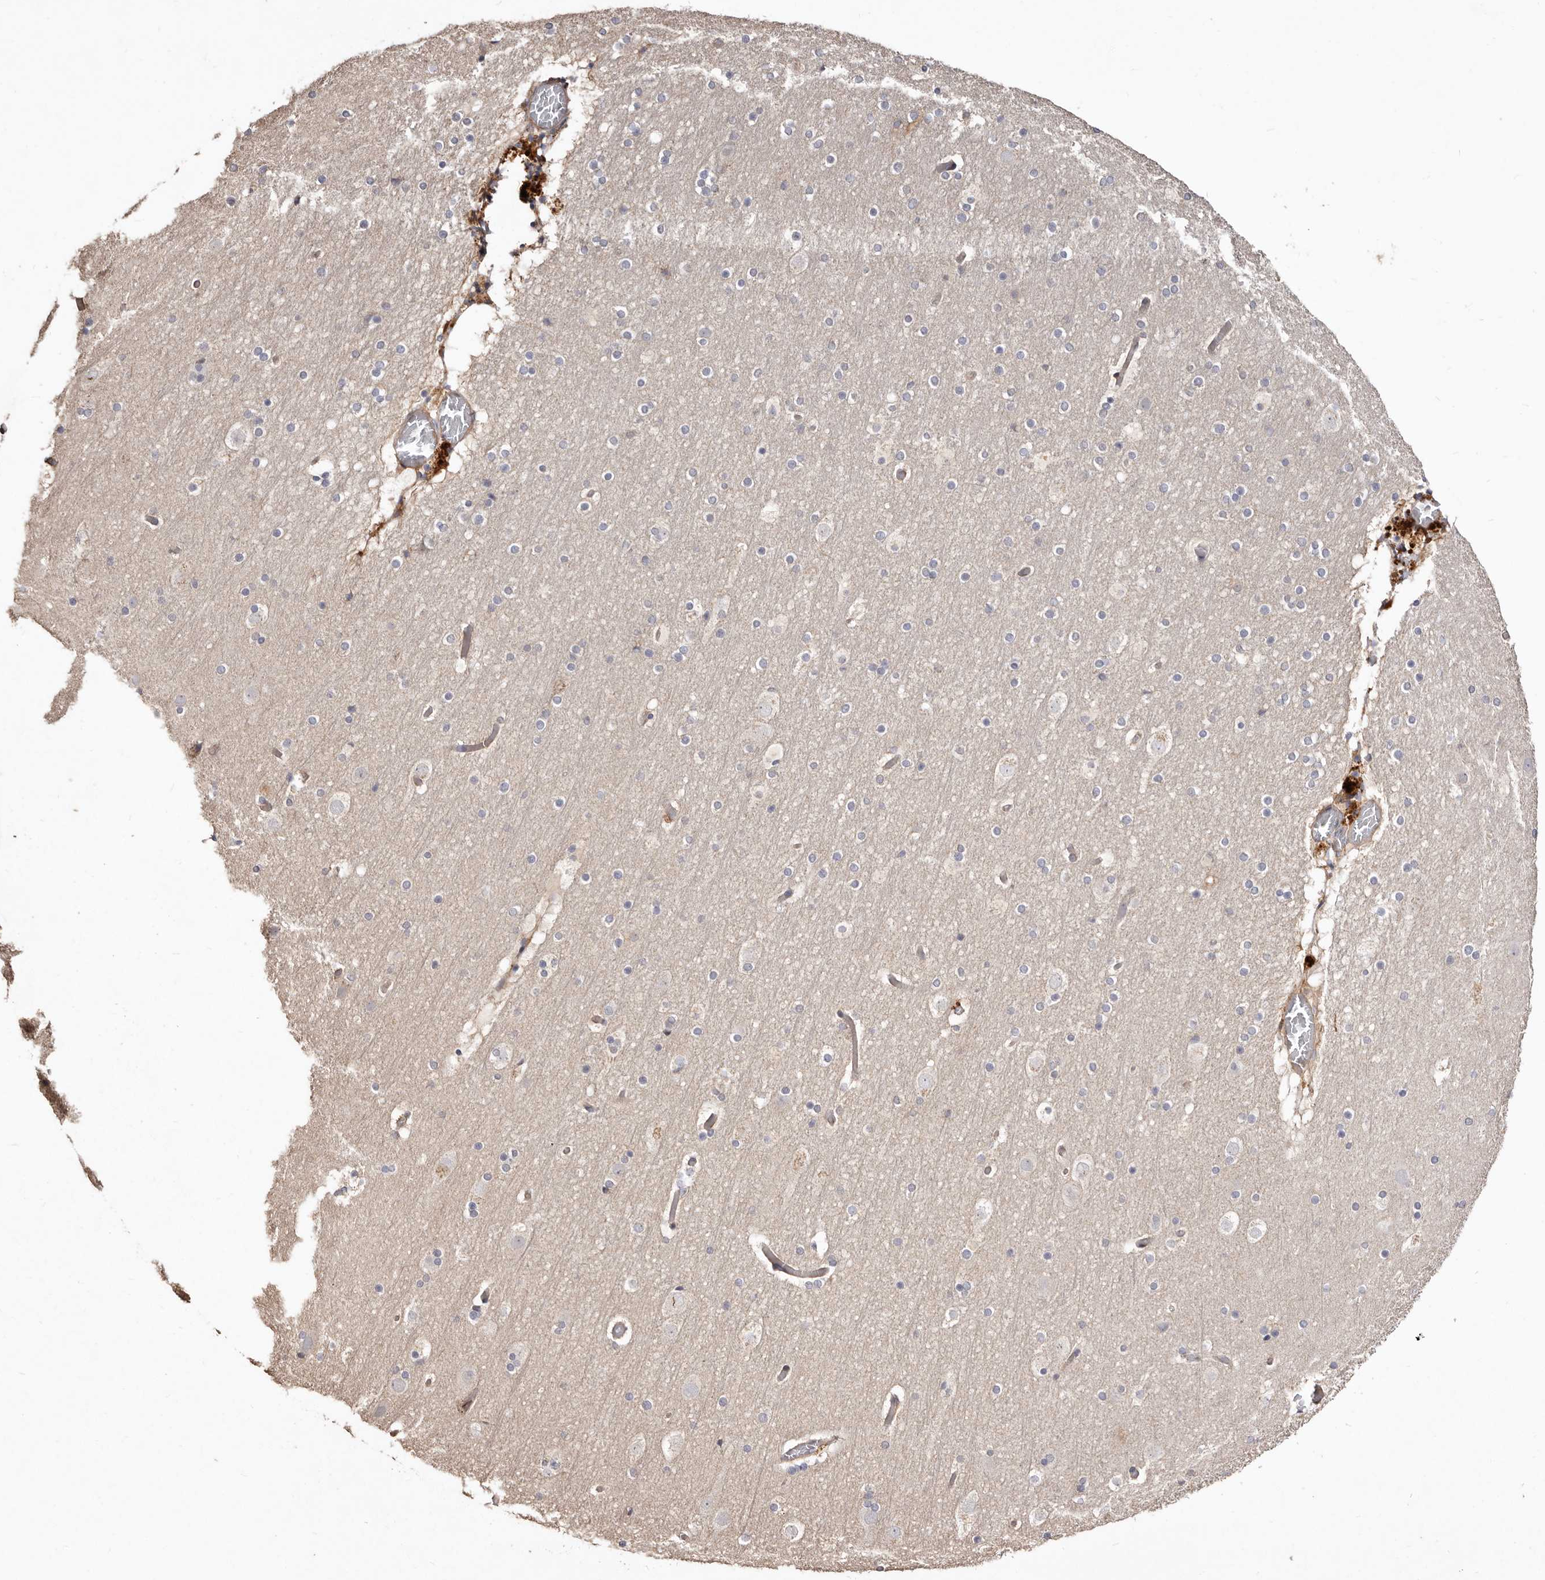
{"staining": {"intensity": "weak", "quantity": ">75%", "location": "cytoplasmic/membranous"}, "tissue": "cerebral cortex", "cell_type": "Endothelial cells", "image_type": "normal", "snomed": [{"axis": "morphology", "description": "Normal tissue, NOS"}, {"axis": "topography", "description": "Cerebral cortex"}], "caption": "Cerebral cortex stained with DAB (3,3'-diaminobenzidine) immunohistochemistry shows low levels of weak cytoplasmic/membranous positivity in approximately >75% of endothelial cells. The protein of interest is stained brown, and the nuclei are stained in blue (DAB (3,3'-diaminobenzidine) IHC with brightfield microscopy, high magnification).", "gene": "LRRC25", "patient": {"sex": "male", "age": 57}}